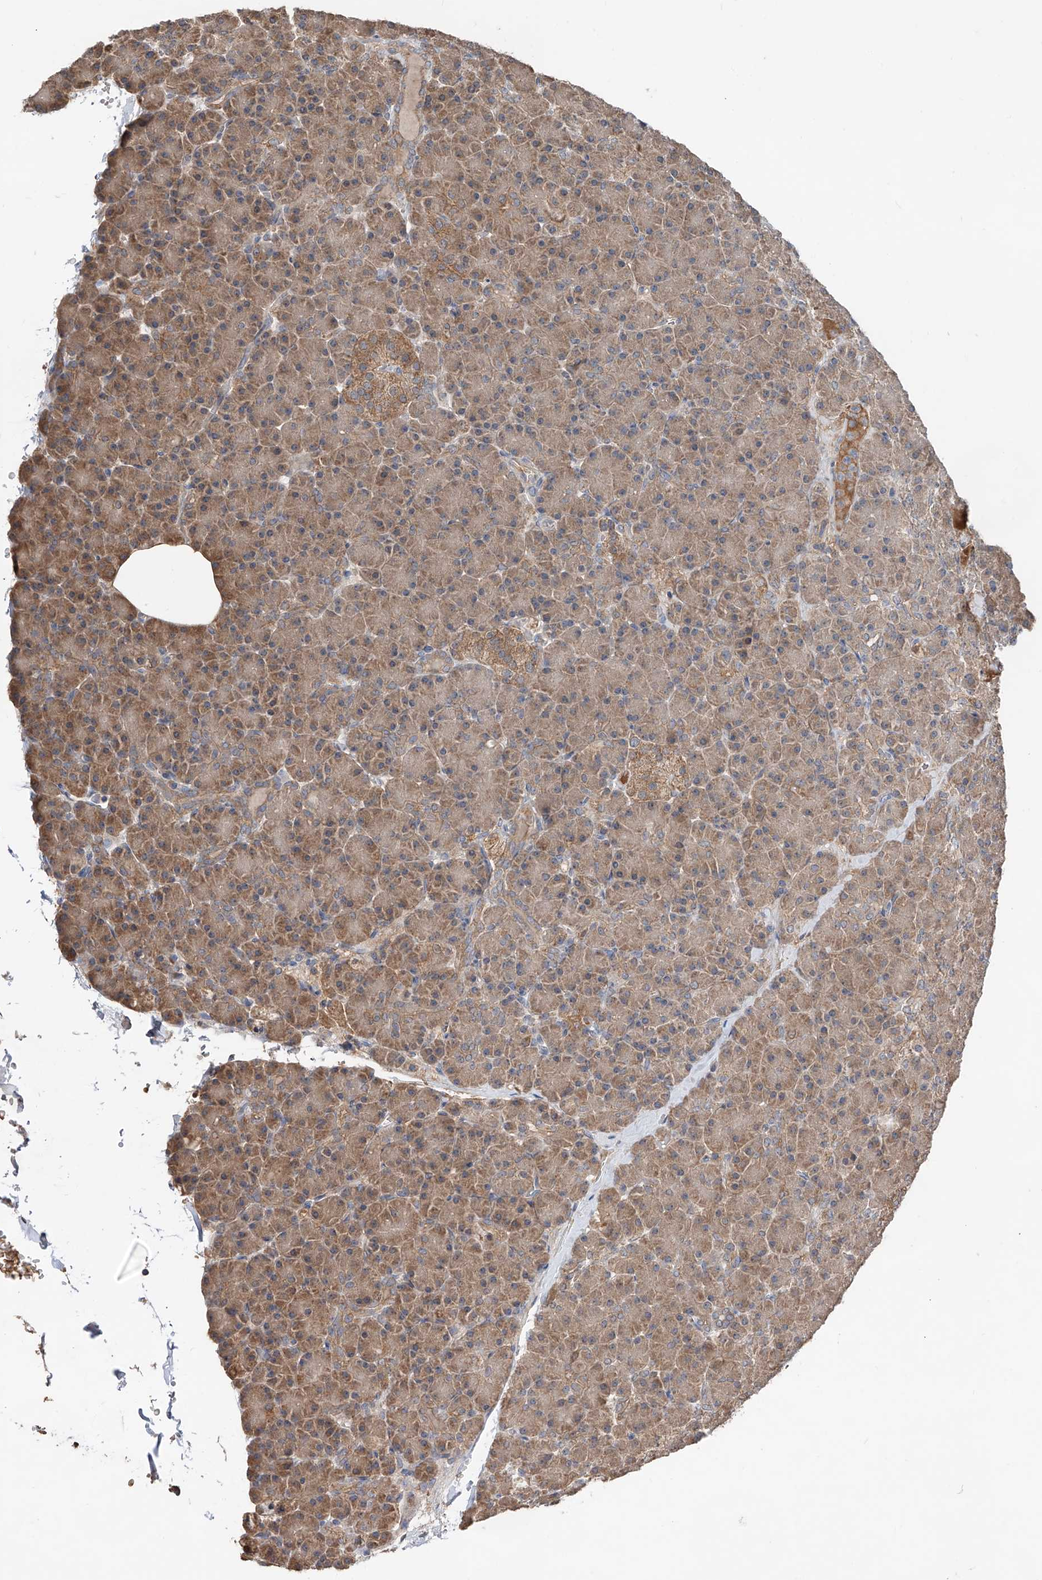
{"staining": {"intensity": "moderate", "quantity": ">75%", "location": "cytoplasmic/membranous"}, "tissue": "pancreas", "cell_type": "Exocrine glandular cells", "image_type": "normal", "snomed": [{"axis": "morphology", "description": "Normal tissue, NOS"}, {"axis": "topography", "description": "Pancreas"}], "caption": "The image reveals immunohistochemical staining of benign pancreas. There is moderate cytoplasmic/membranous positivity is identified in about >75% of exocrine glandular cells.", "gene": "EDN1", "patient": {"sex": "female", "age": 43}}